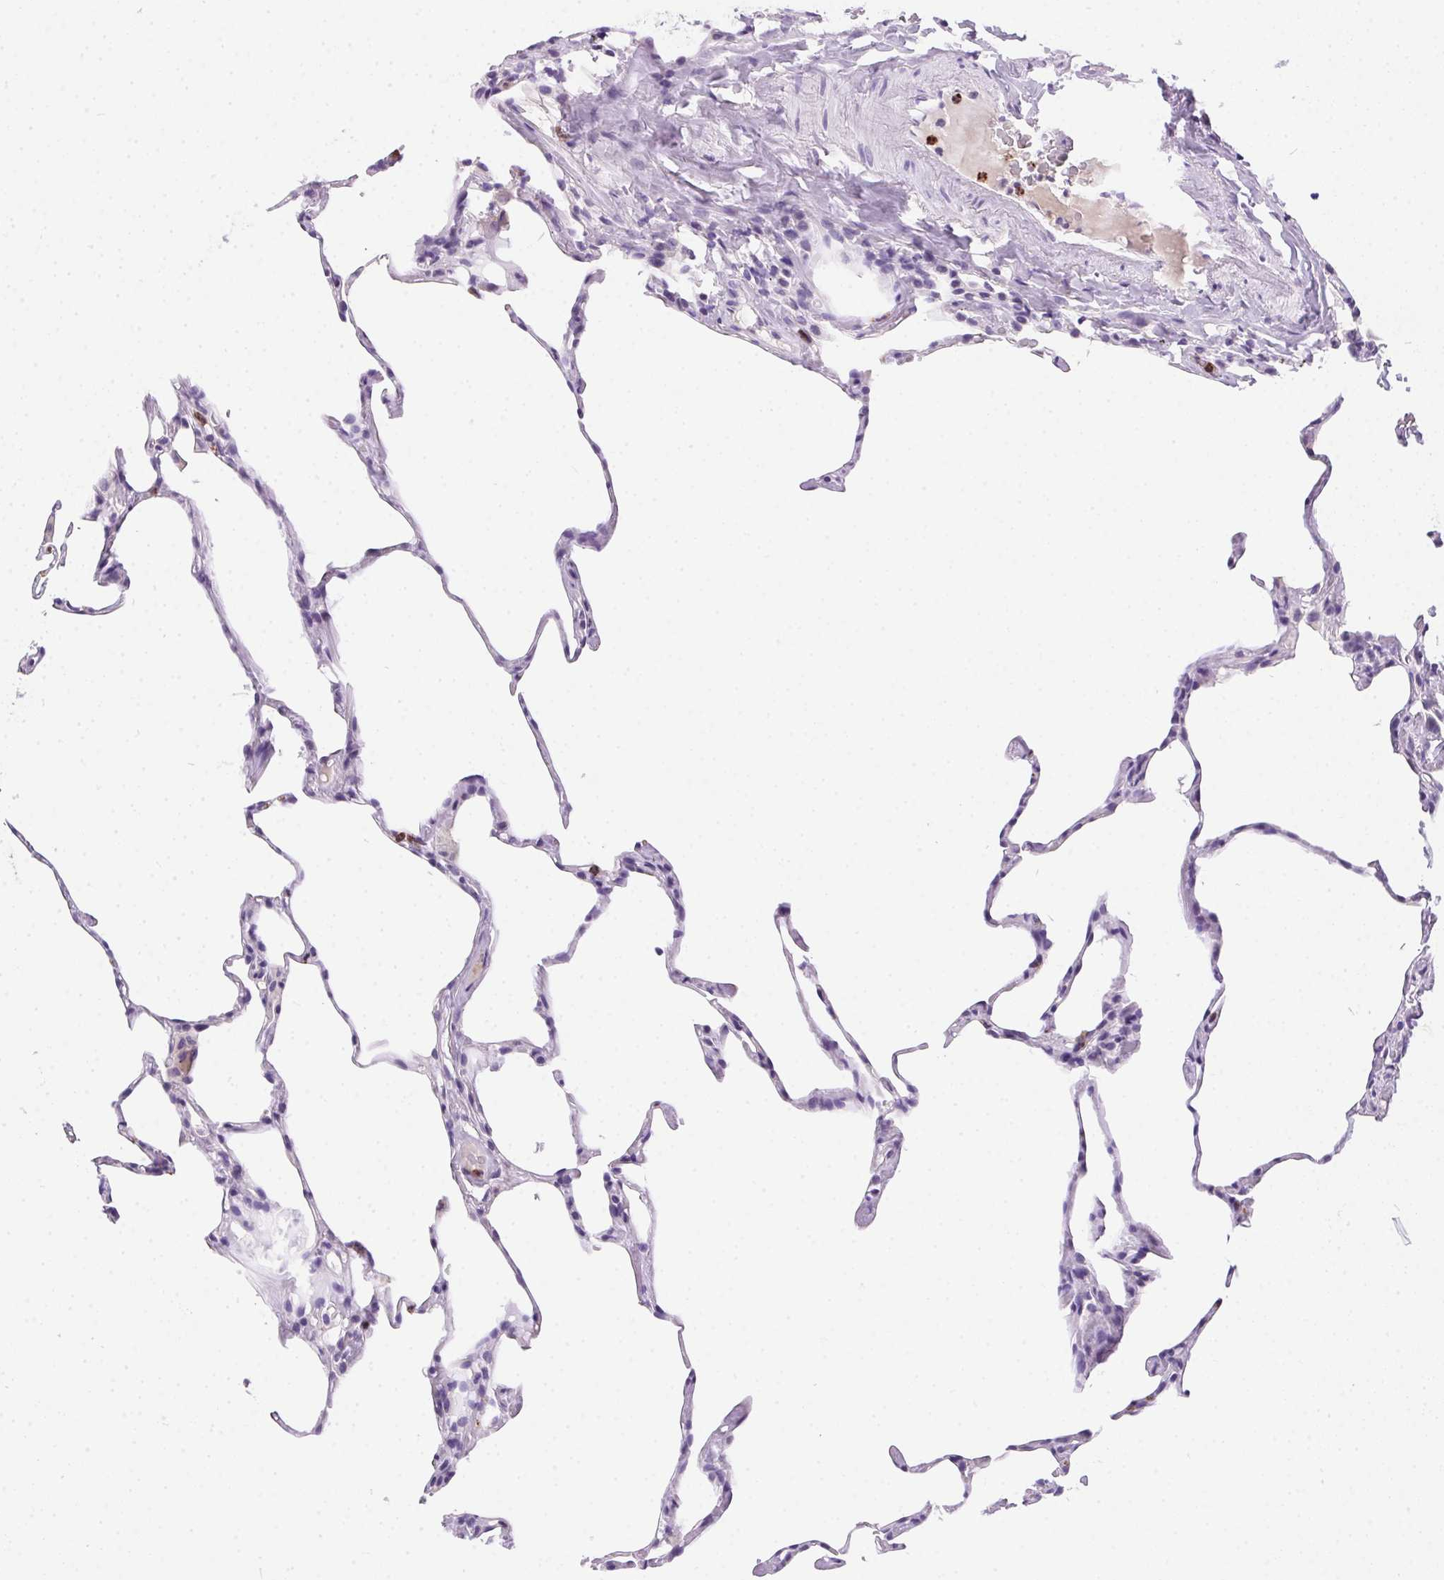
{"staining": {"intensity": "negative", "quantity": "none", "location": "none"}, "tissue": "lung", "cell_type": "Alveolar cells", "image_type": "normal", "snomed": [{"axis": "morphology", "description": "Normal tissue, NOS"}, {"axis": "topography", "description": "Lung"}], "caption": "Immunohistochemistry (IHC) of unremarkable lung shows no positivity in alveolar cells.", "gene": "SSTR4", "patient": {"sex": "male", "age": 65}}